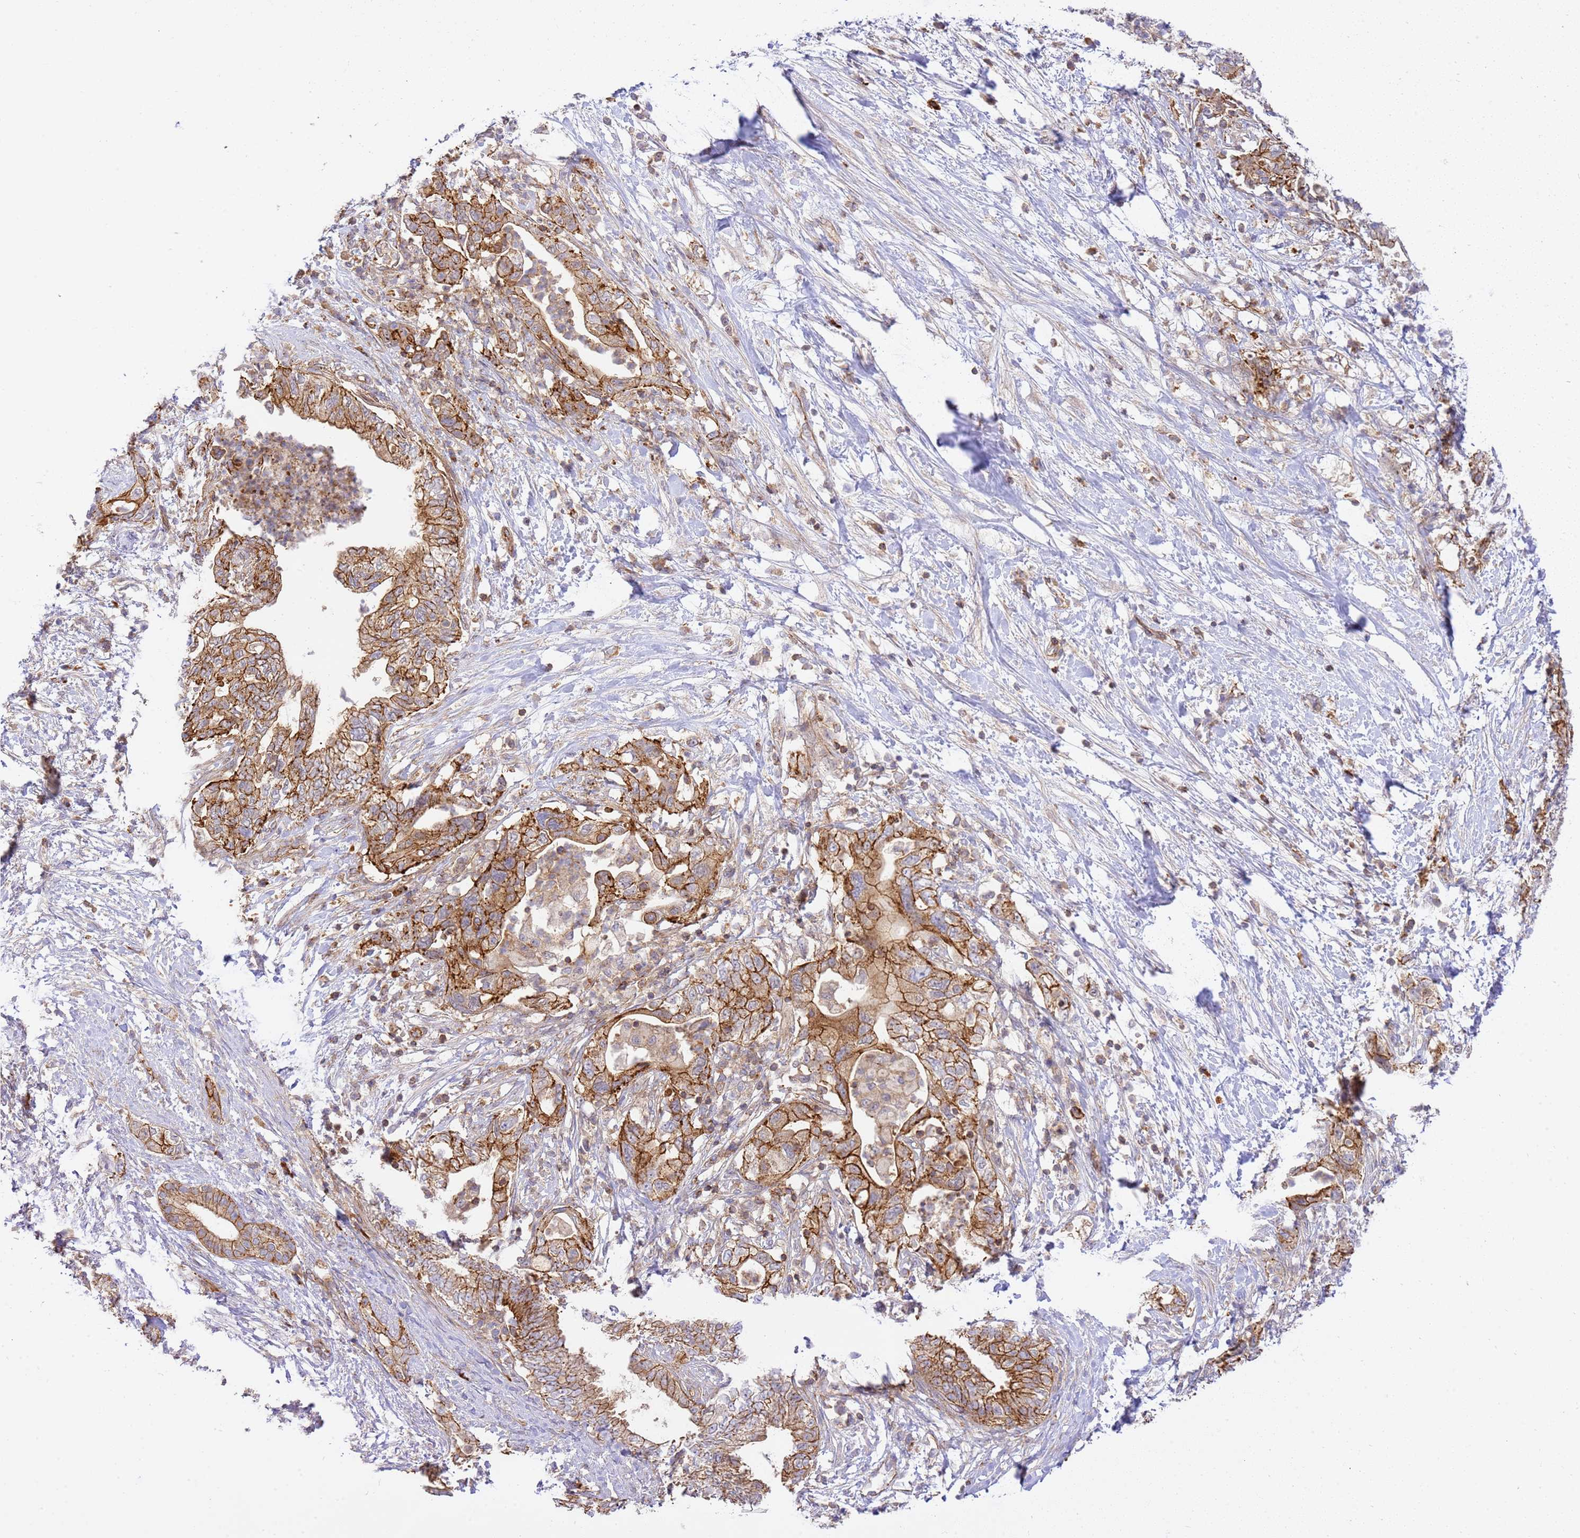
{"staining": {"intensity": "strong", "quantity": ">75%", "location": "cytoplasmic/membranous"}, "tissue": "pancreatic cancer", "cell_type": "Tumor cells", "image_type": "cancer", "snomed": [{"axis": "morphology", "description": "Adenocarcinoma, NOS"}, {"axis": "topography", "description": "Pancreas"}], "caption": "Protein expression analysis of pancreatic adenocarcinoma reveals strong cytoplasmic/membranous staining in about >75% of tumor cells.", "gene": "EFCAB8", "patient": {"sex": "female", "age": 73}}